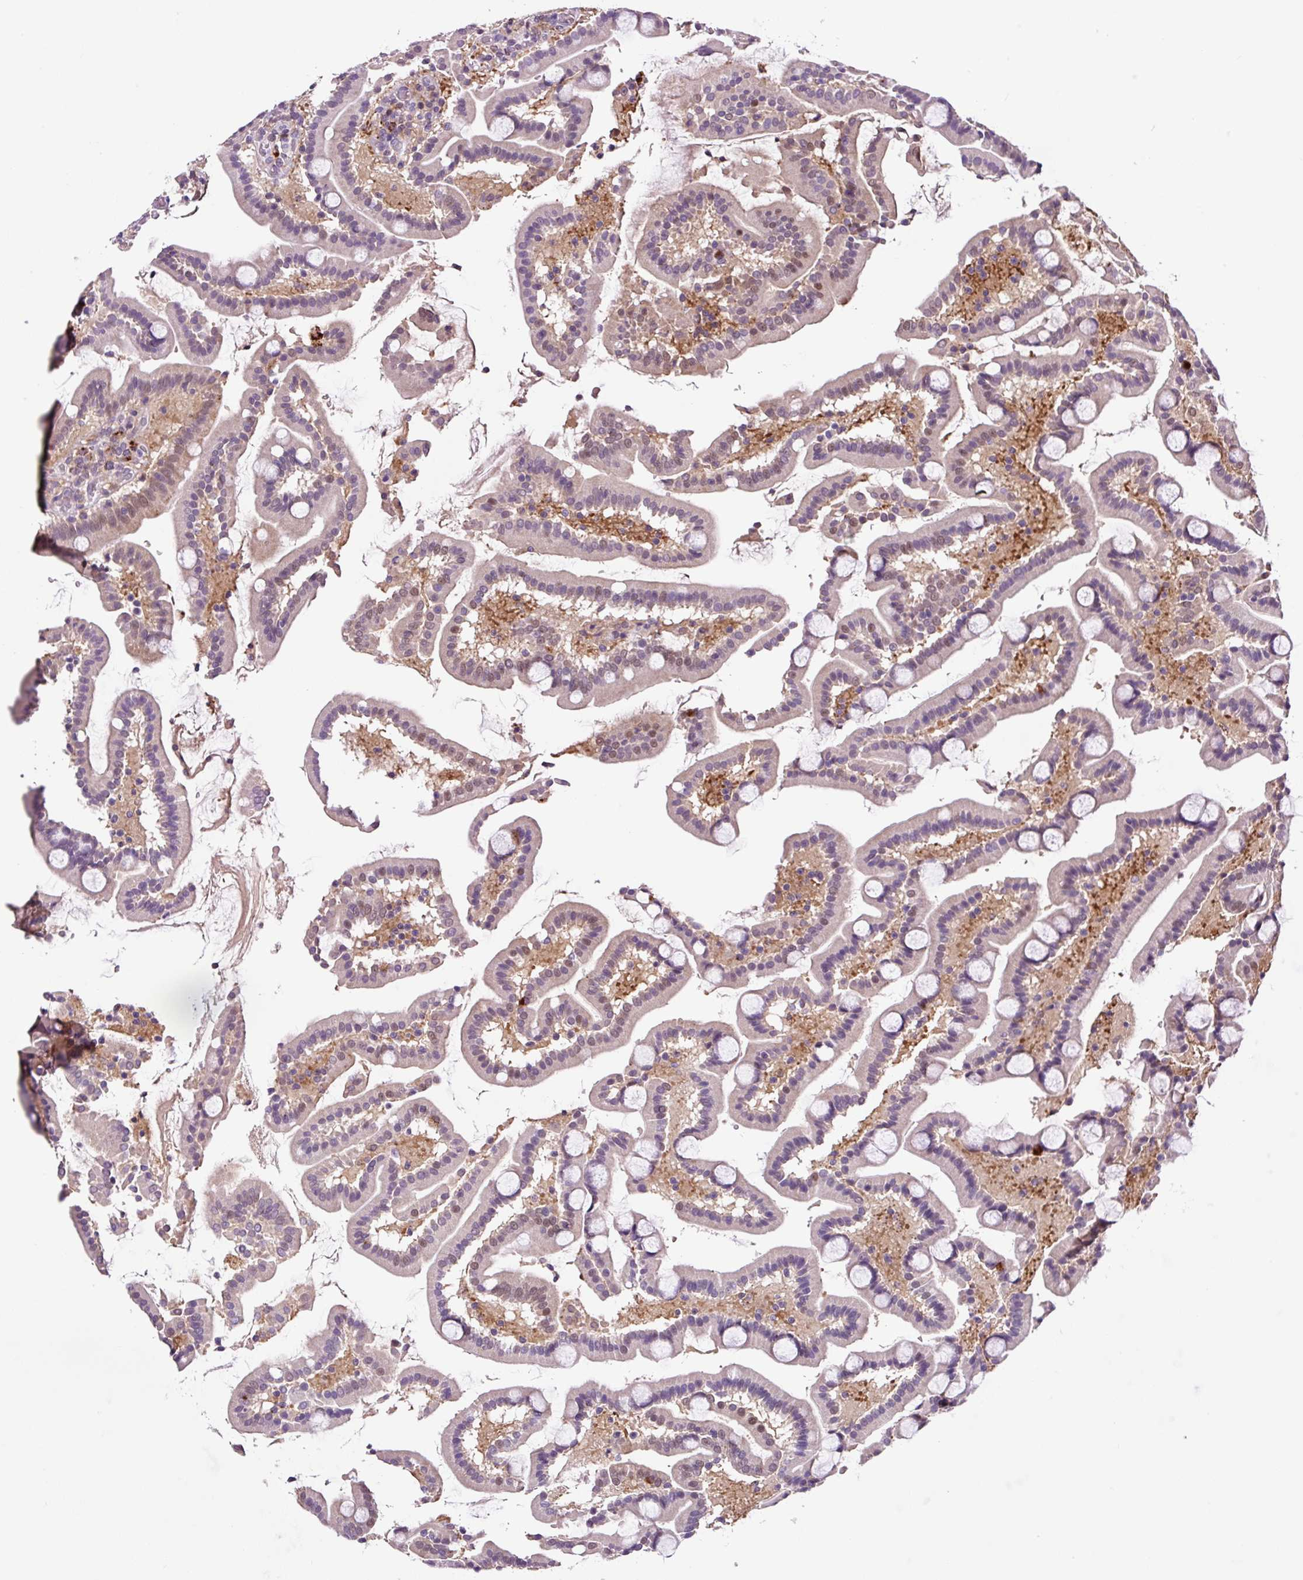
{"staining": {"intensity": "weak", "quantity": "<25%", "location": "cytoplasmic/membranous,nuclear"}, "tissue": "duodenum", "cell_type": "Glandular cells", "image_type": "normal", "snomed": [{"axis": "morphology", "description": "Normal tissue, NOS"}, {"axis": "topography", "description": "Duodenum"}], "caption": "An image of human duodenum is negative for staining in glandular cells.", "gene": "TAFA3", "patient": {"sex": "male", "age": 55}}